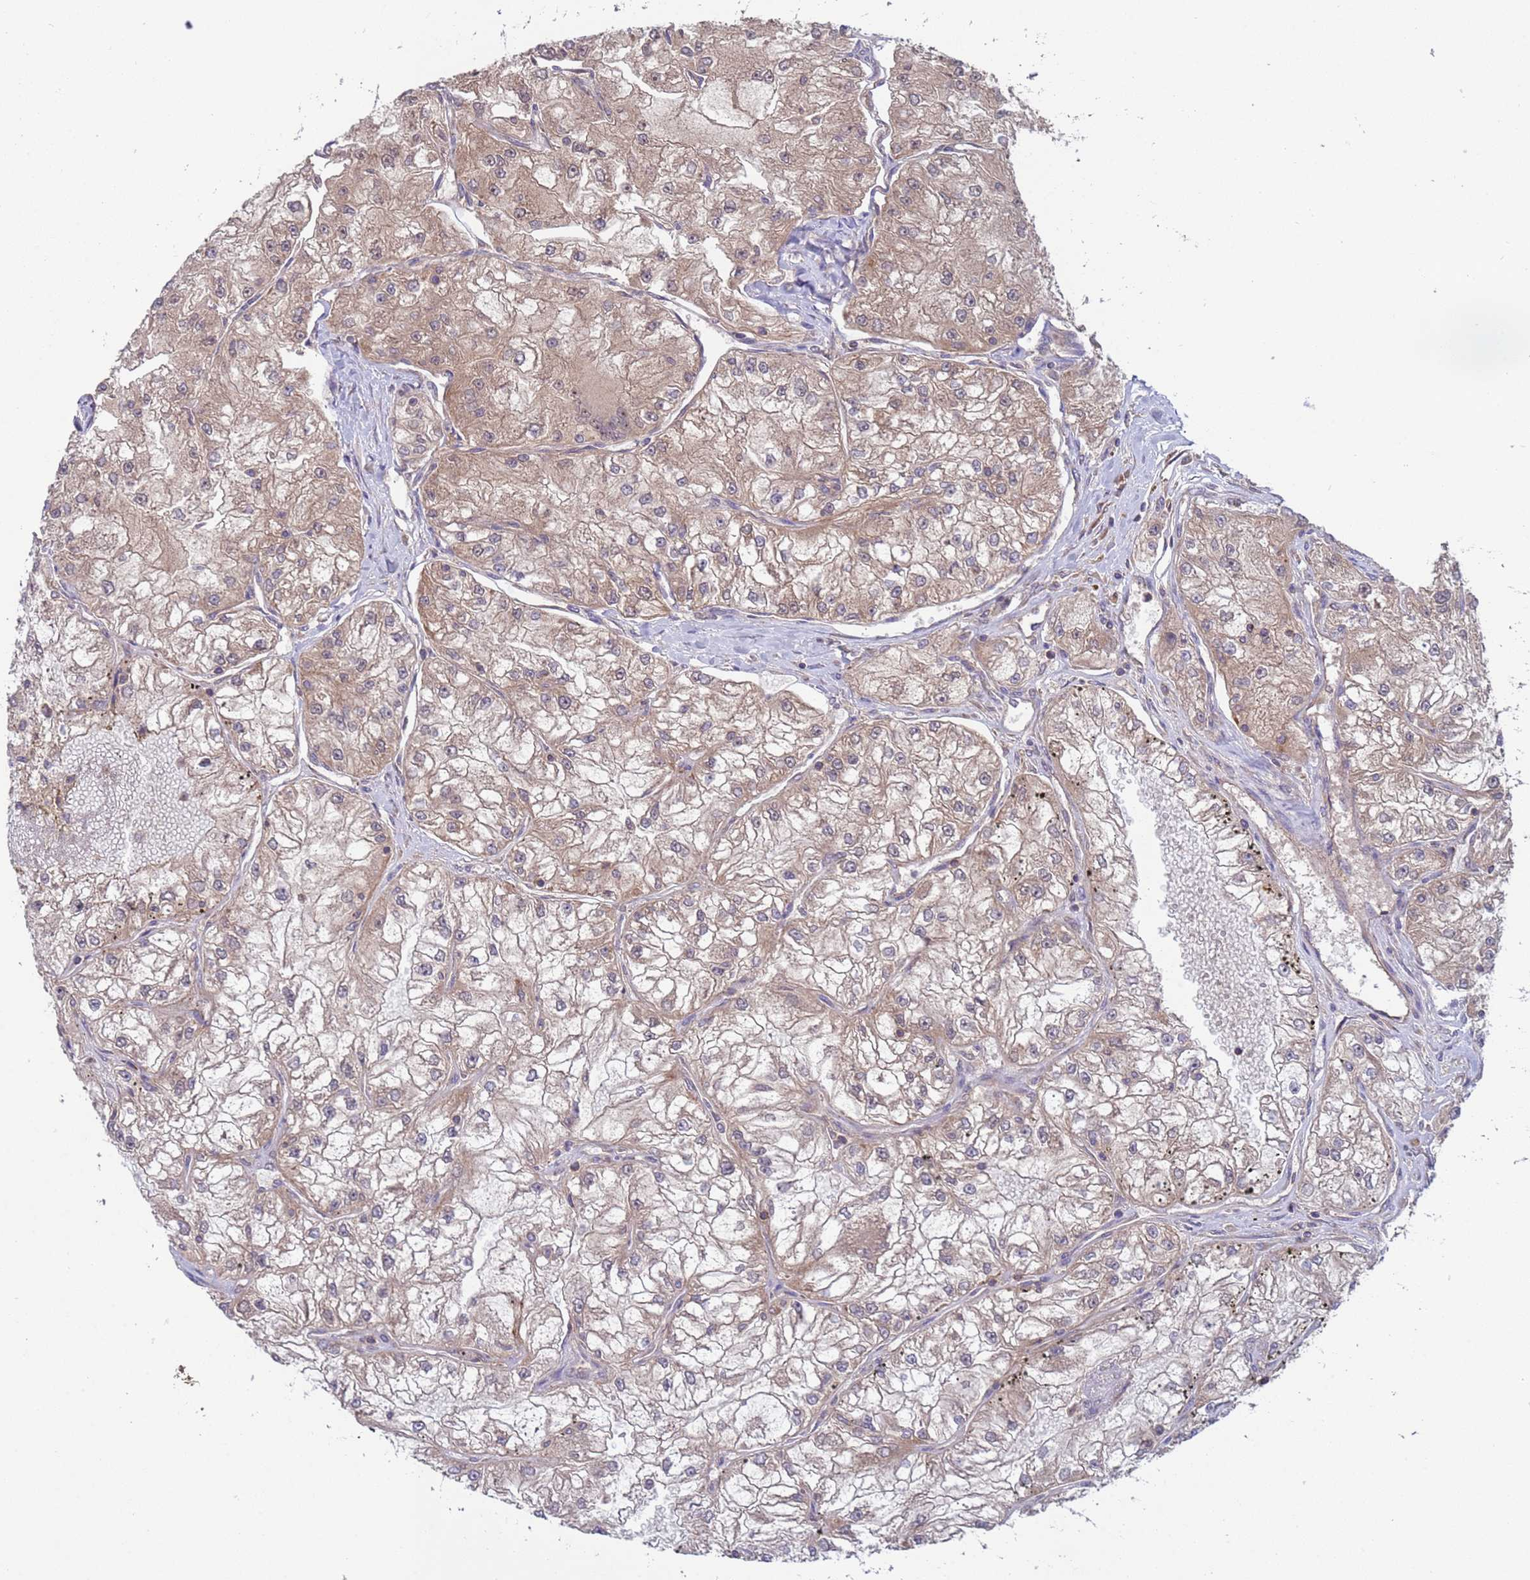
{"staining": {"intensity": "weak", "quantity": ">75%", "location": "cytoplasmic/membranous"}, "tissue": "renal cancer", "cell_type": "Tumor cells", "image_type": "cancer", "snomed": [{"axis": "morphology", "description": "Adenocarcinoma, NOS"}, {"axis": "topography", "description": "Kidney"}], "caption": "Immunohistochemistry (DAB (3,3'-diaminobenzidine)) staining of human renal cancer (adenocarcinoma) reveals weak cytoplasmic/membranous protein expression in about >75% of tumor cells.", "gene": "ACAD8", "patient": {"sex": "female", "age": 72}}